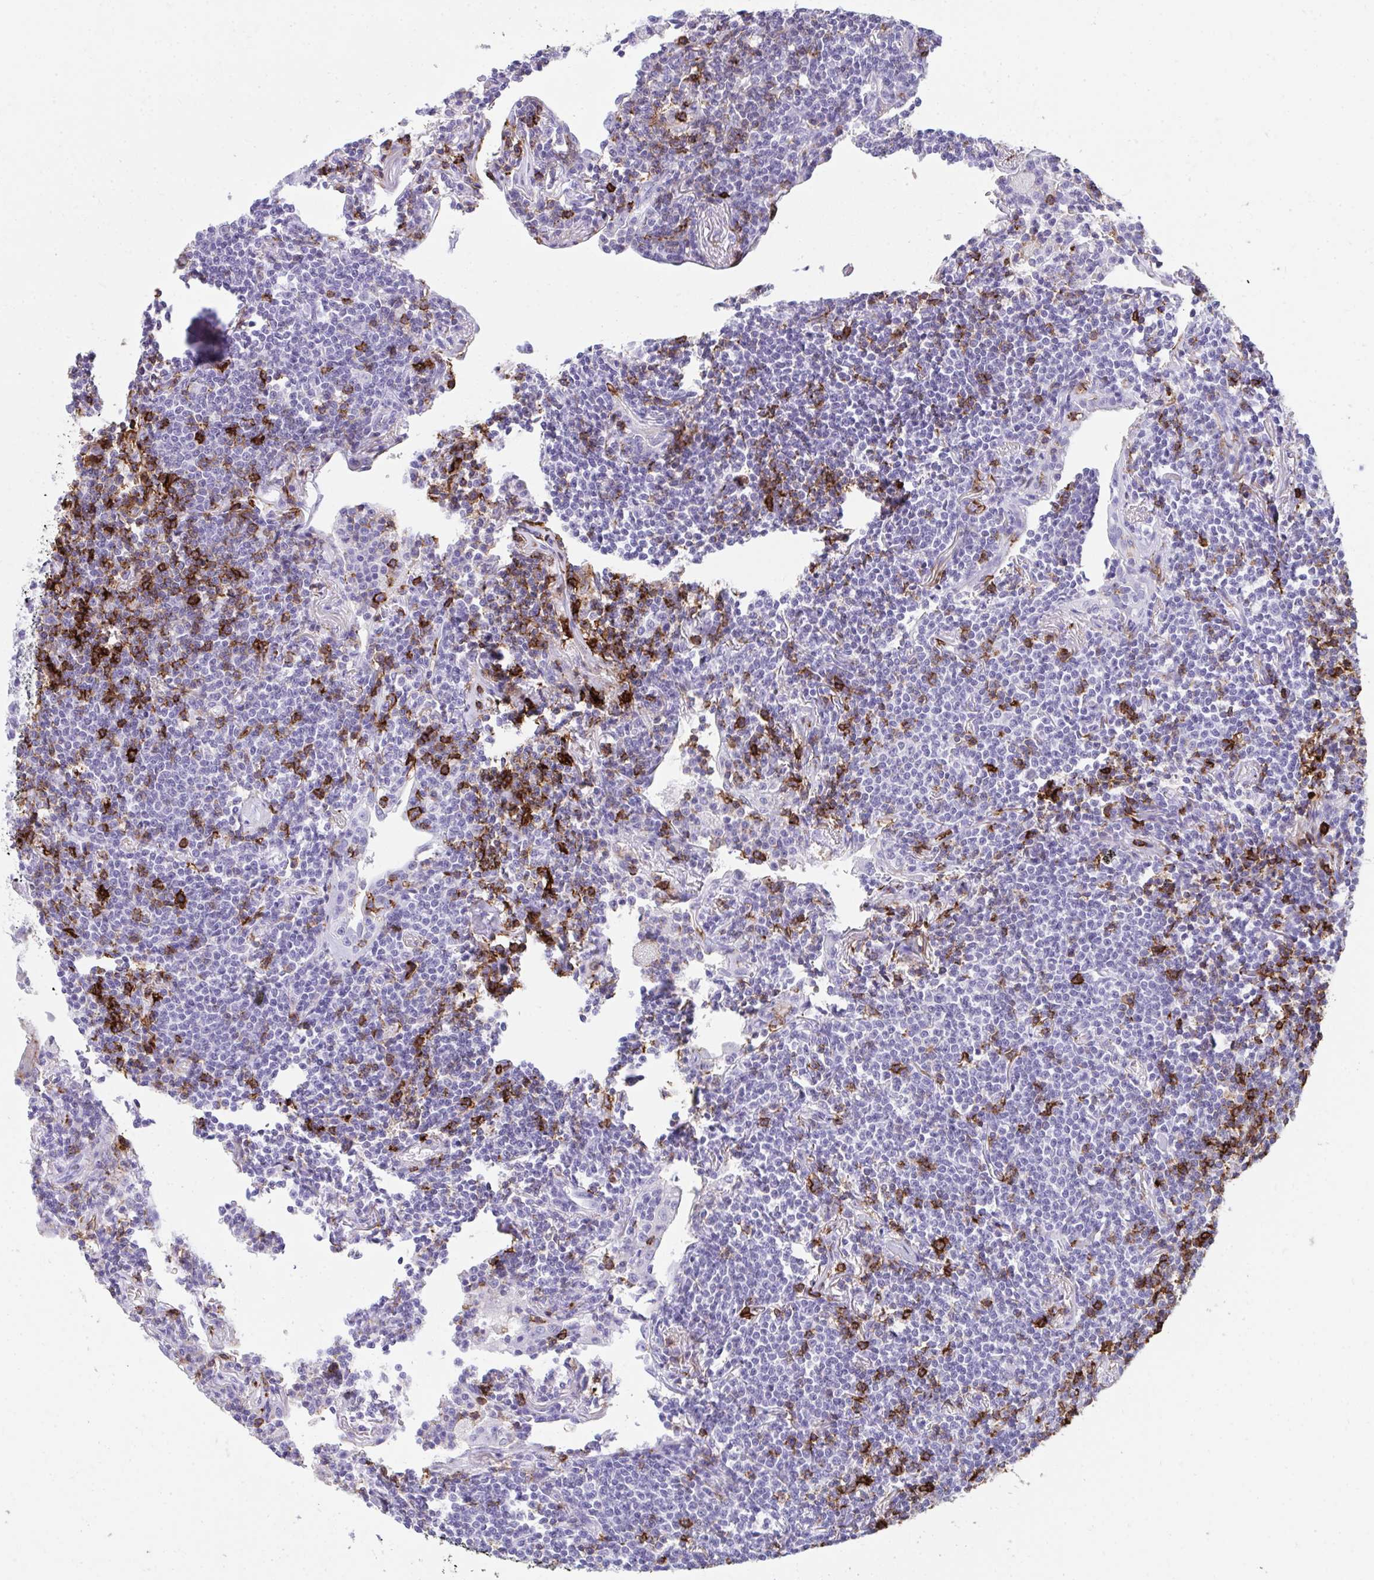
{"staining": {"intensity": "strong", "quantity": "<25%", "location": "cytoplasmic/membranous"}, "tissue": "lymphoma", "cell_type": "Tumor cells", "image_type": "cancer", "snomed": [{"axis": "morphology", "description": "Malignant lymphoma, non-Hodgkin's type, Low grade"}, {"axis": "topography", "description": "Lung"}], "caption": "Lymphoma stained with a protein marker exhibits strong staining in tumor cells.", "gene": "SPN", "patient": {"sex": "female", "age": 71}}